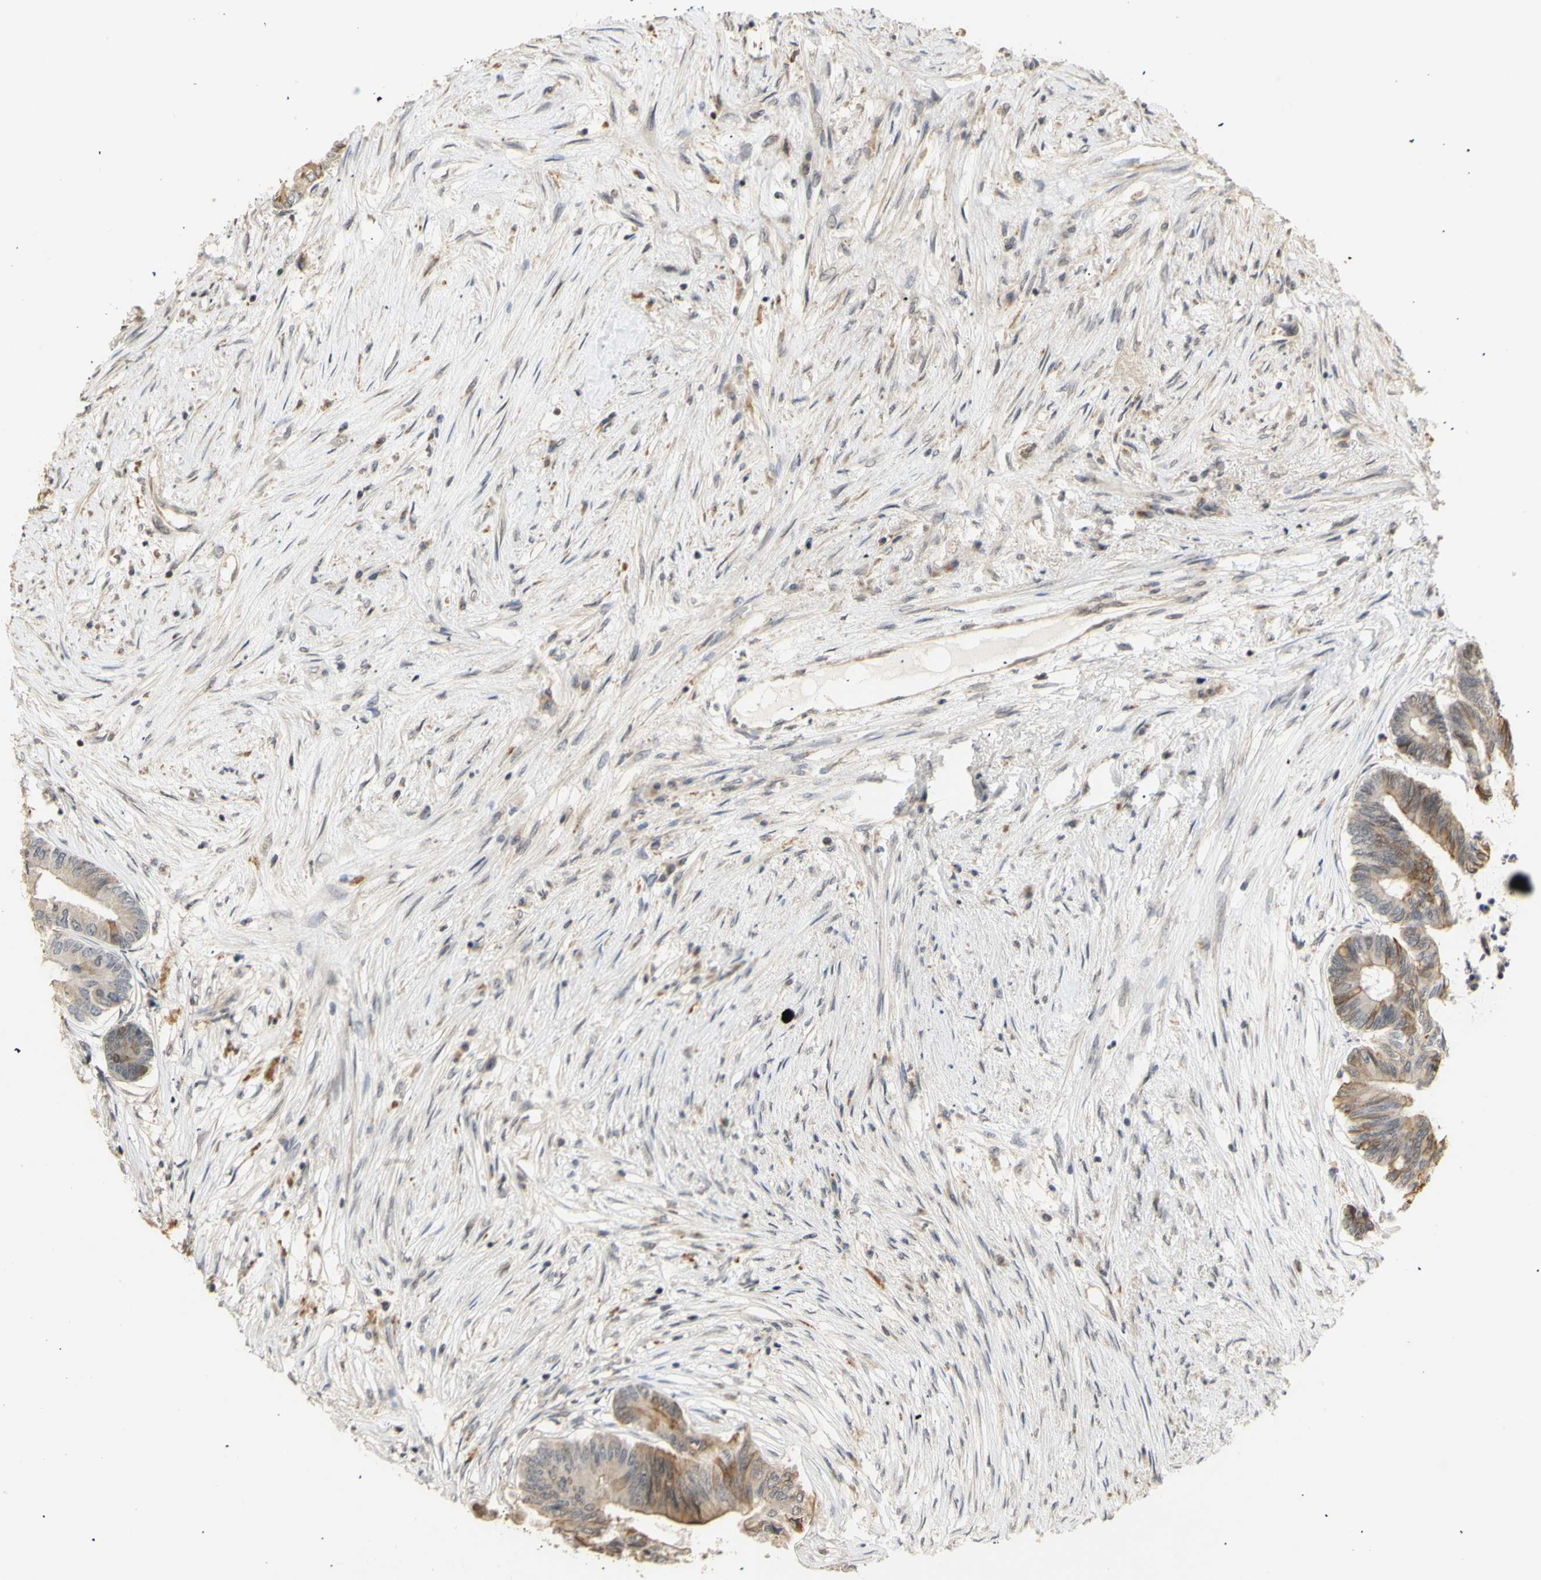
{"staining": {"intensity": "weak", "quantity": "25%-75%", "location": "cytoplasmic/membranous"}, "tissue": "colorectal cancer", "cell_type": "Tumor cells", "image_type": "cancer", "snomed": [{"axis": "morphology", "description": "Adenocarcinoma, NOS"}, {"axis": "topography", "description": "Rectum"}], "caption": "Human colorectal cancer (adenocarcinoma) stained for a protein (brown) reveals weak cytoplasmic/membranous positive expression in about 25%-75% of tumor cells.", "gene": "GTF2E2", "patient": {"sex": "male", "age": 63}}